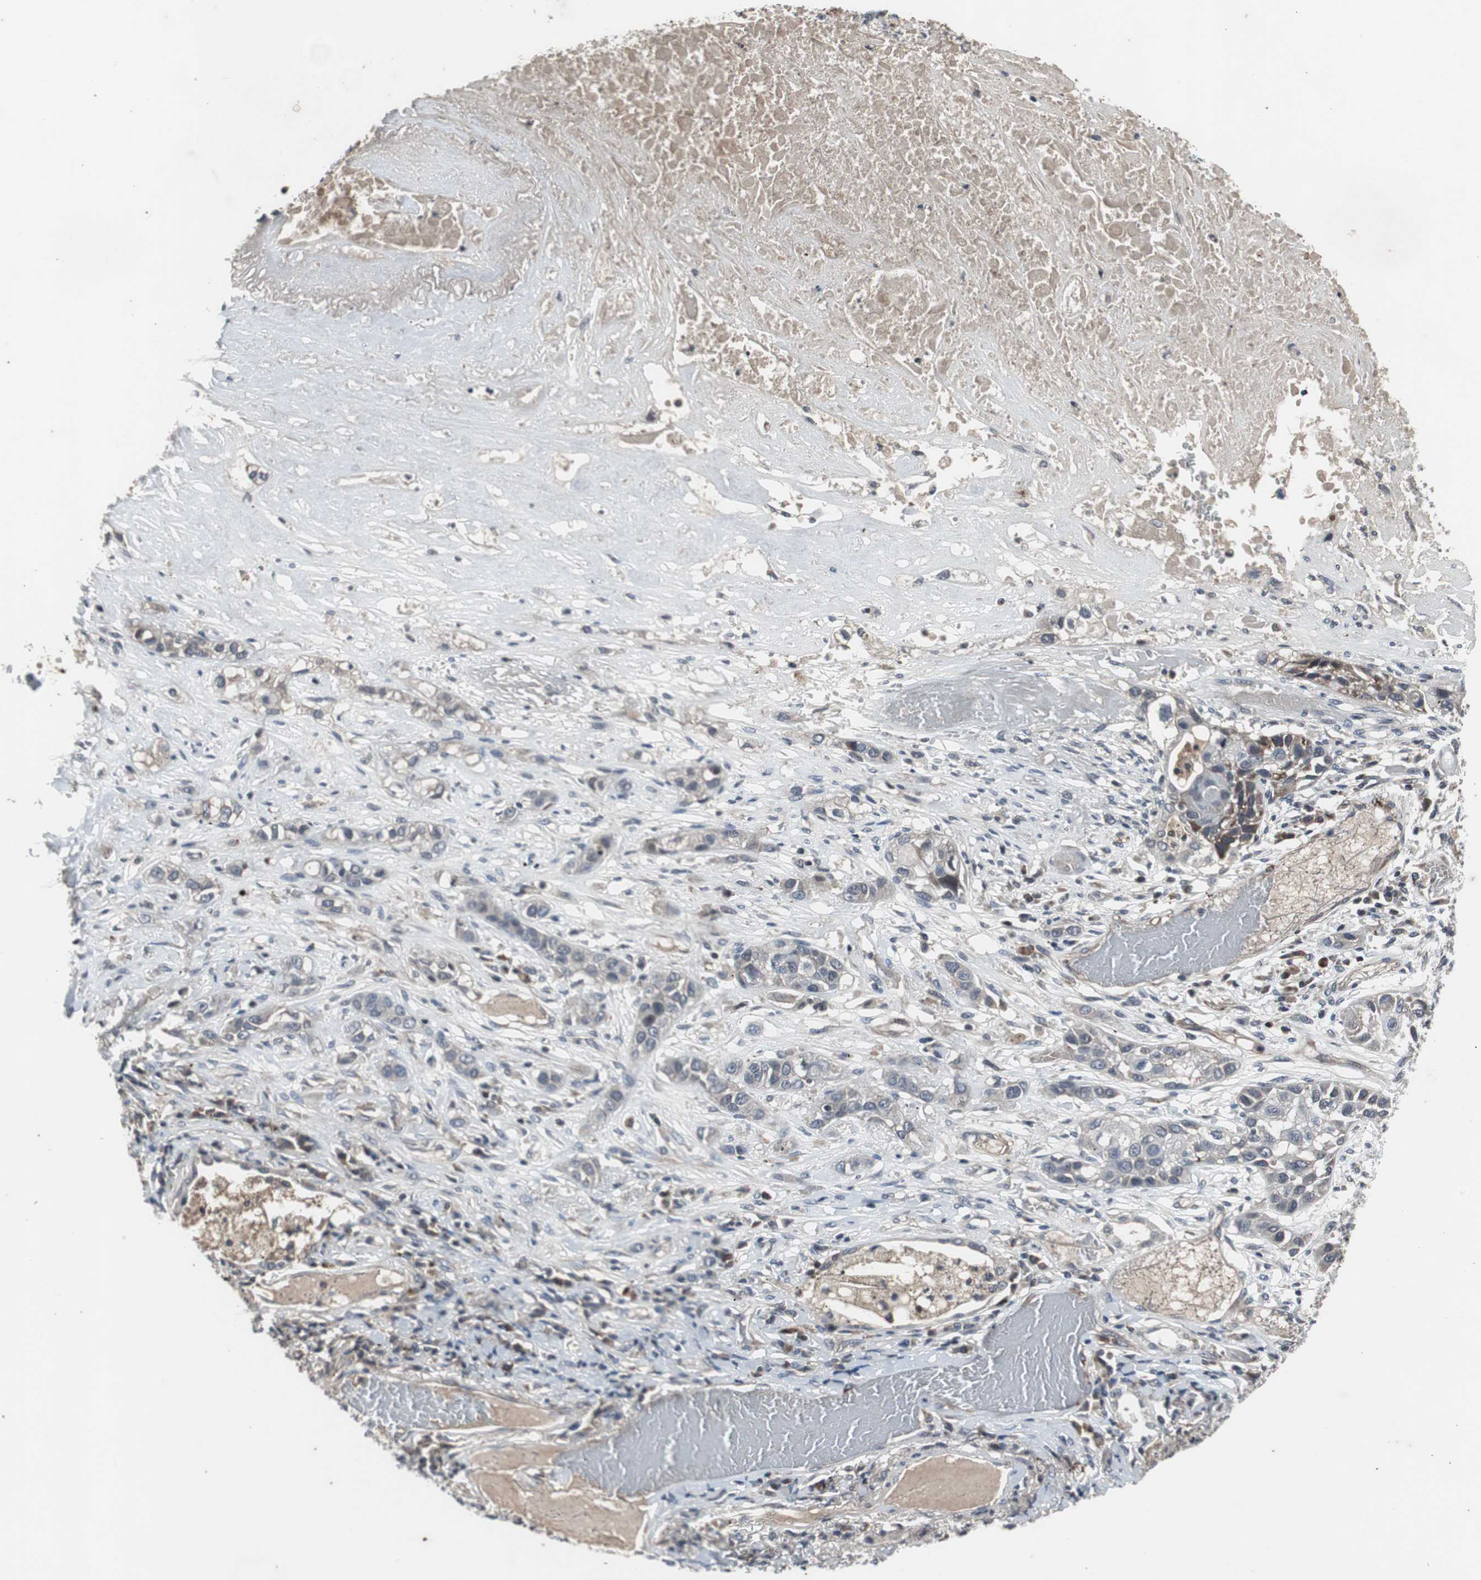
{"staining": {"intensity": "strong", "quantity": "<25%", "location": "cytoplasmic/membranous"}, "tissue": "lung cancer", "cell_type": "Tumor cells", "image_type": "cancer", "snomed": [{"axis": "morphology", "description": "Squamous cell carcinoma, NOS"}, {"axis": "topography", "description": "Lung"}], "caption": "A histopathology image of human lung cancer (squamous cell carcinoma) stained for a protein shows strong cytoplasmic/membranous brown staining in tumor cells. The staining was performed using DAB (3,3'-diaminobenzidine) to visualize the protein expression in brown, while the nuclei were stained in blue with hematoxylin (Magnification: 20x).", "gene": "CRADD", "patient": {"sex": "male", "age": 71}}